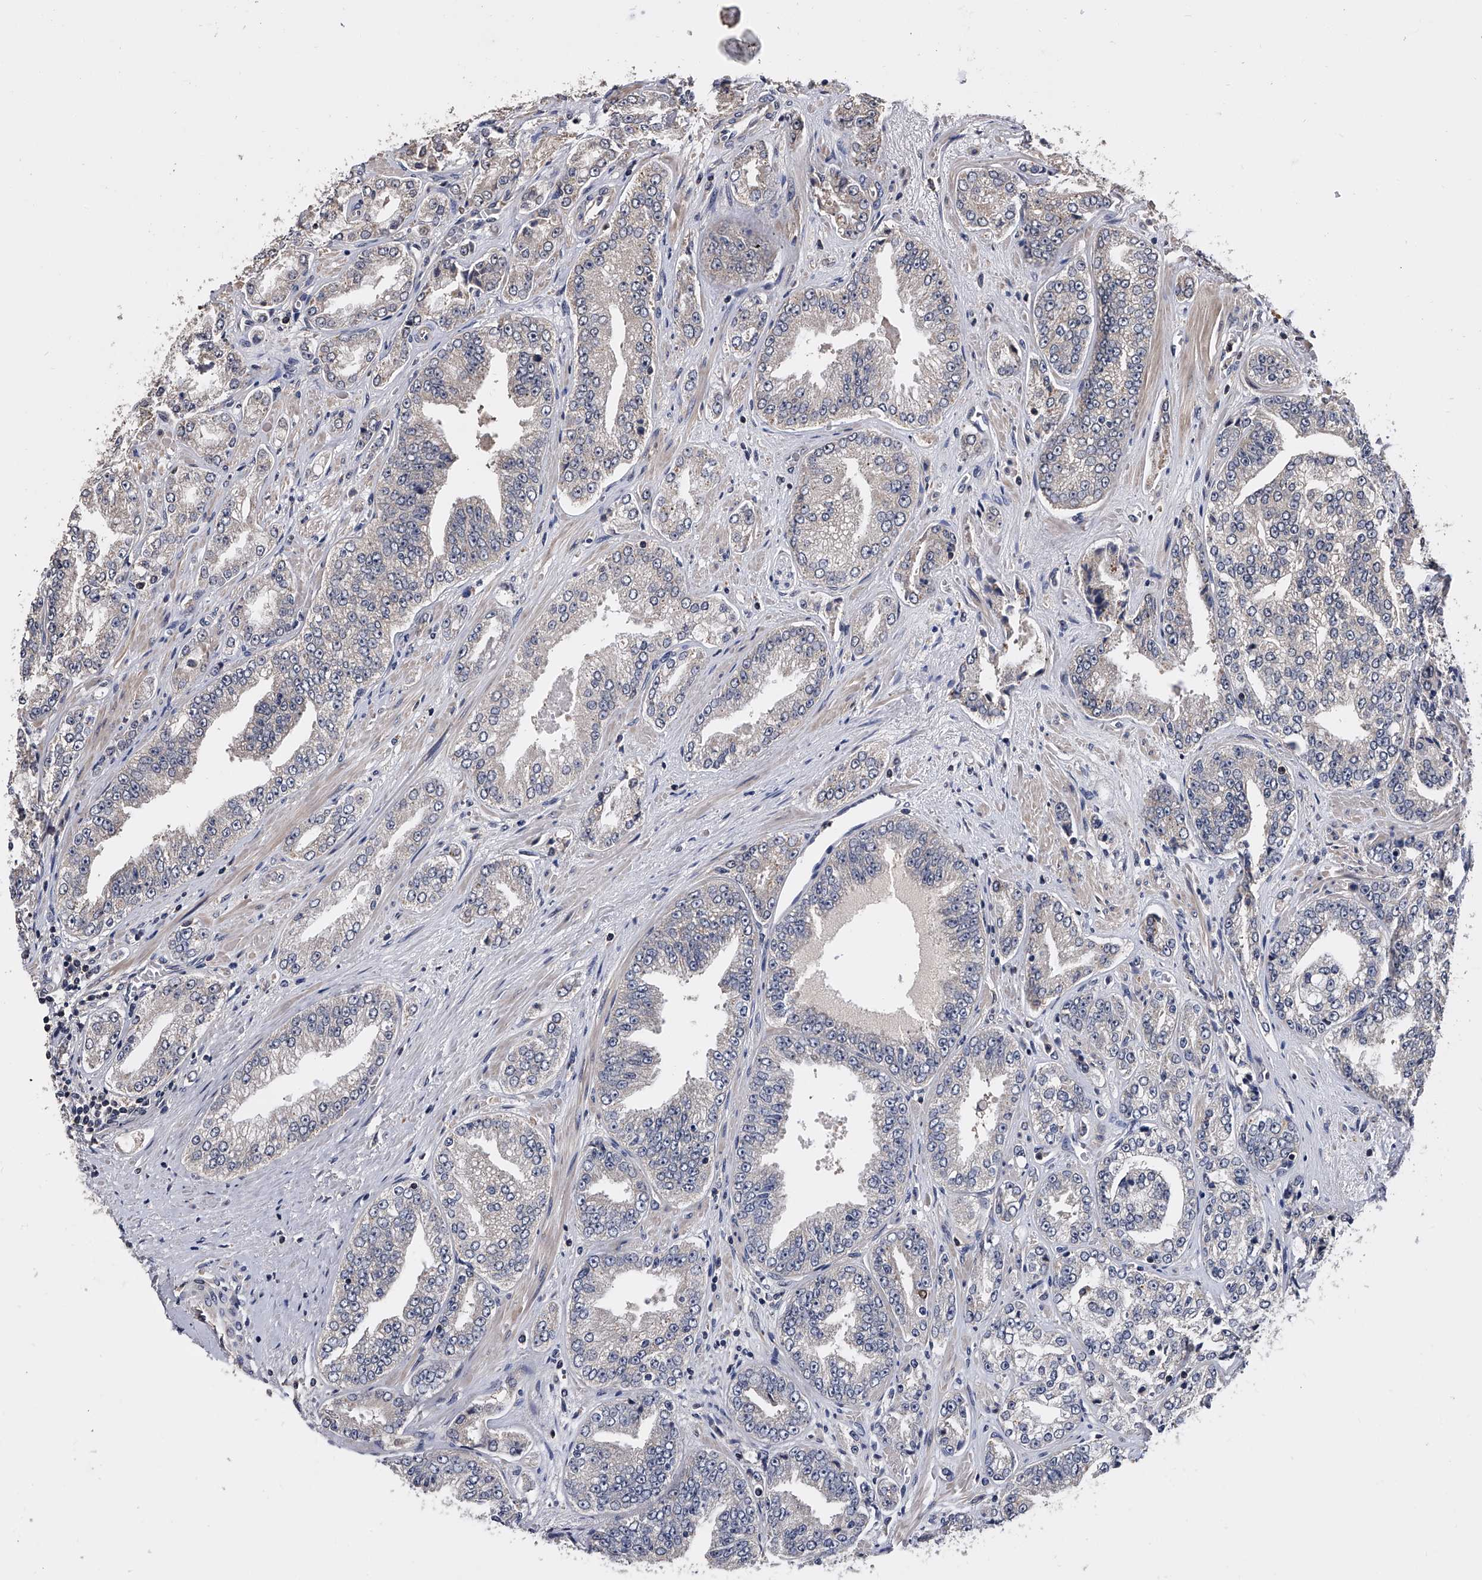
{"staining": {"intensity": "negative", "quantity": "none", "location": "none"}, "tissue": "prostate cancer", "cell_type": "Tumor cells", "image_type": "cancer", "snomed": [{"axis": "morphology", "description": "Adenocarcinoma, High grade"}, {"axis": "topography", "description": "Prostate"}], "caption": "High power microscopy micrograph of an immunohistochemistry (IHC) photomicrograph of adenocarcinoma (high-grade) (prostate), revealing no significant staining in tumor cells.", "gene": "EFCAB7", "patient": {"sex": "male", "age": 71}}